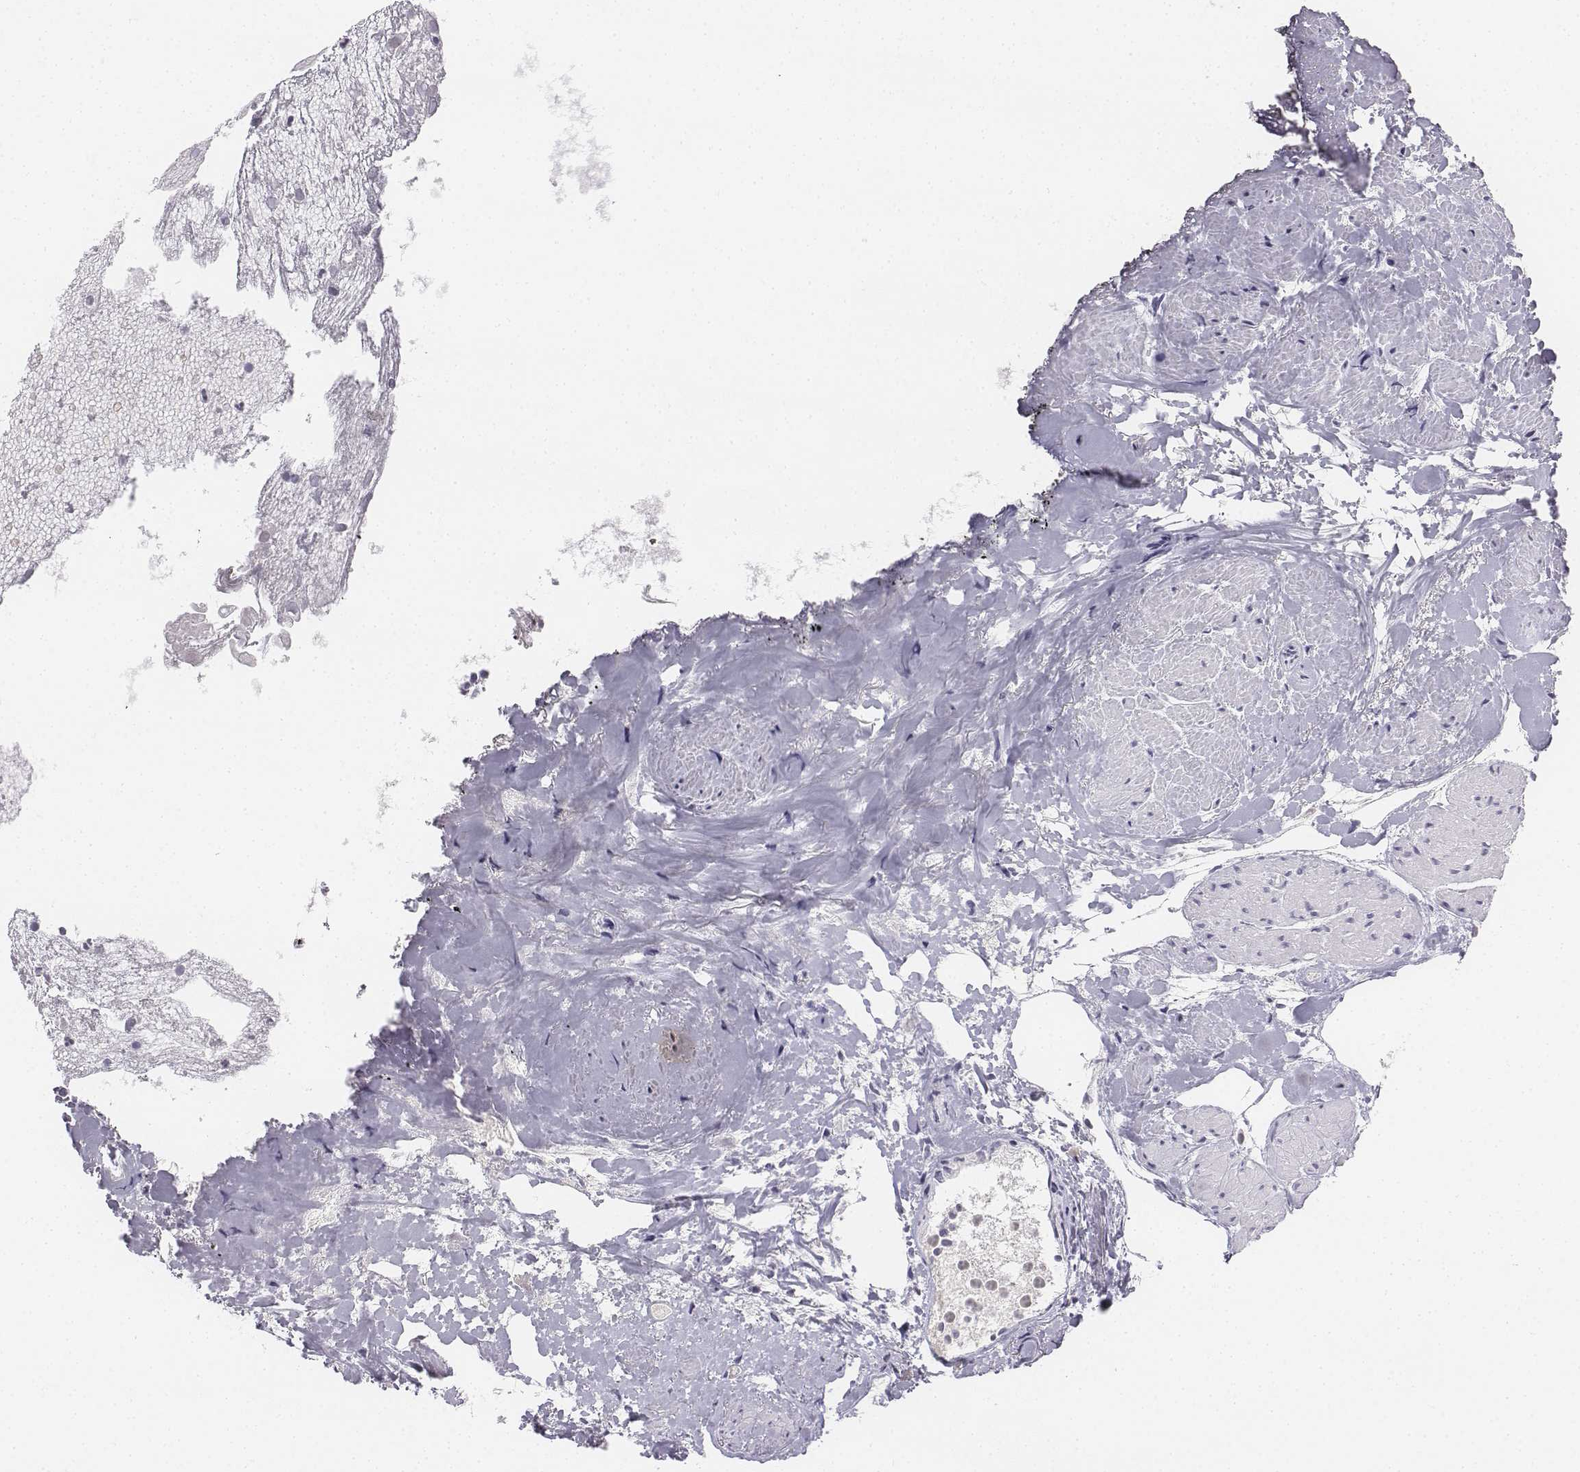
{"staining": {"intensity": "negative", "quantity": "none", "location": "none"}, "tissue": "prostate cancer", "cell_type": "Tumor cells", "image_type": "cancer", "snomed": [{"axis": "morphology", "description": "Adenocarcinoma, High grade"}, {"axis": "topography", "description": "Prostate"}], "caption": "High magnification brightfield microscopy of prostate cancer stained with DAB (brown) and counterstained with hematoxylin (blue): tumor cells show no significant staining.", "gene": "UCN2", "patient": {"sex": "male", "age": 58}}